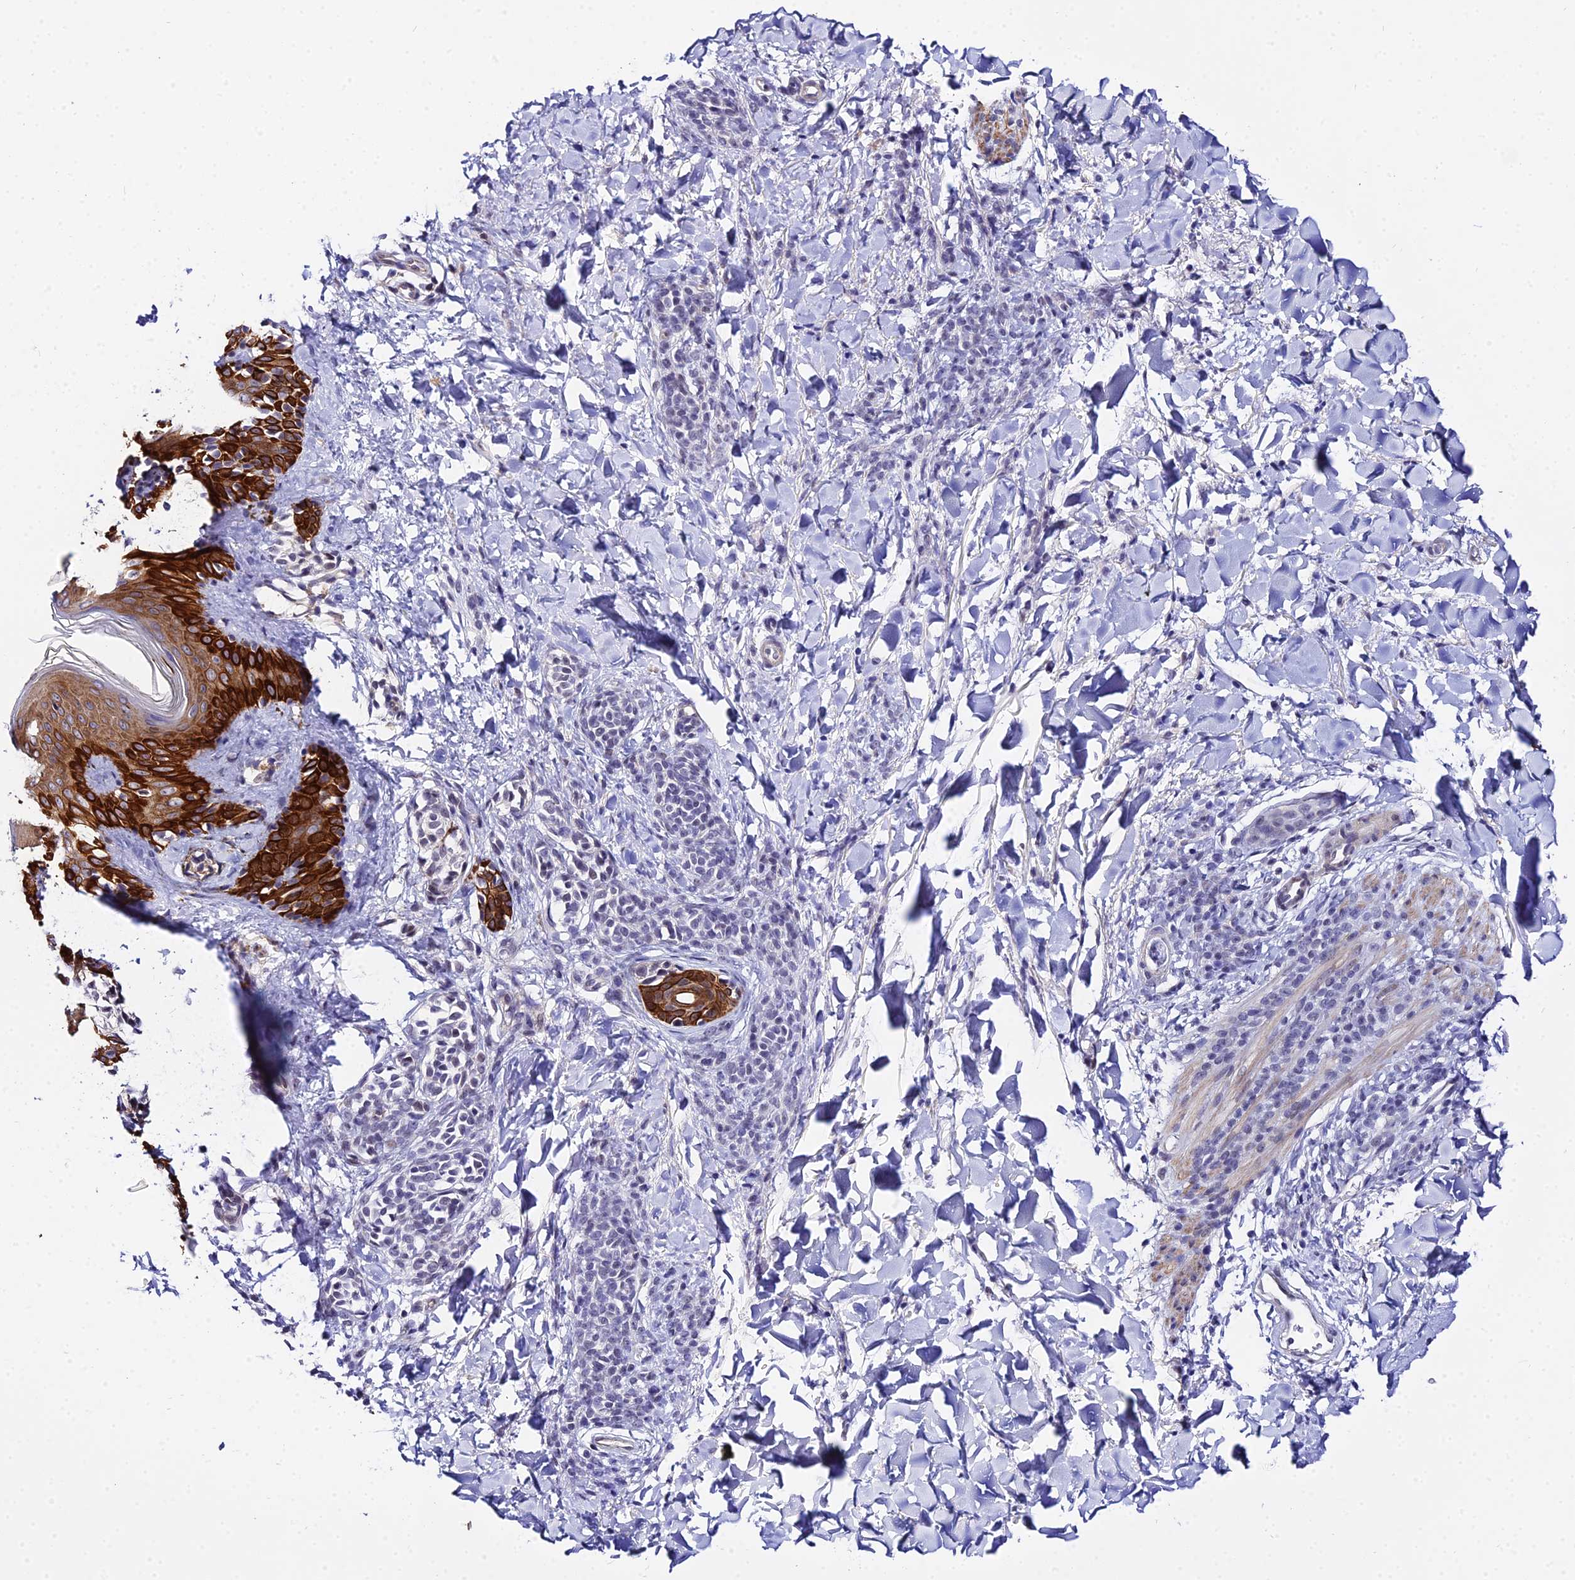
{"staining": {"intensity": "negative", "quantity": "none", "location": "none"}, "tissue": "skin", "cell_type": "Fibroblasts", "image_type": "normal", "snomed": [{"axis": "morphology", "description": "Normal tissue, NOS"}, {"axis": "topography", "description": "Skin"}], "caption": "Fibroblasts are negative for protein expression in benign human skin. (Stains: DAB IHC with hematoxylin counter stain, Microscopy: brightfield microscopy at high magnification).", "gene": "ZNF628", "patient": {"sex": "male", "age": 16}}